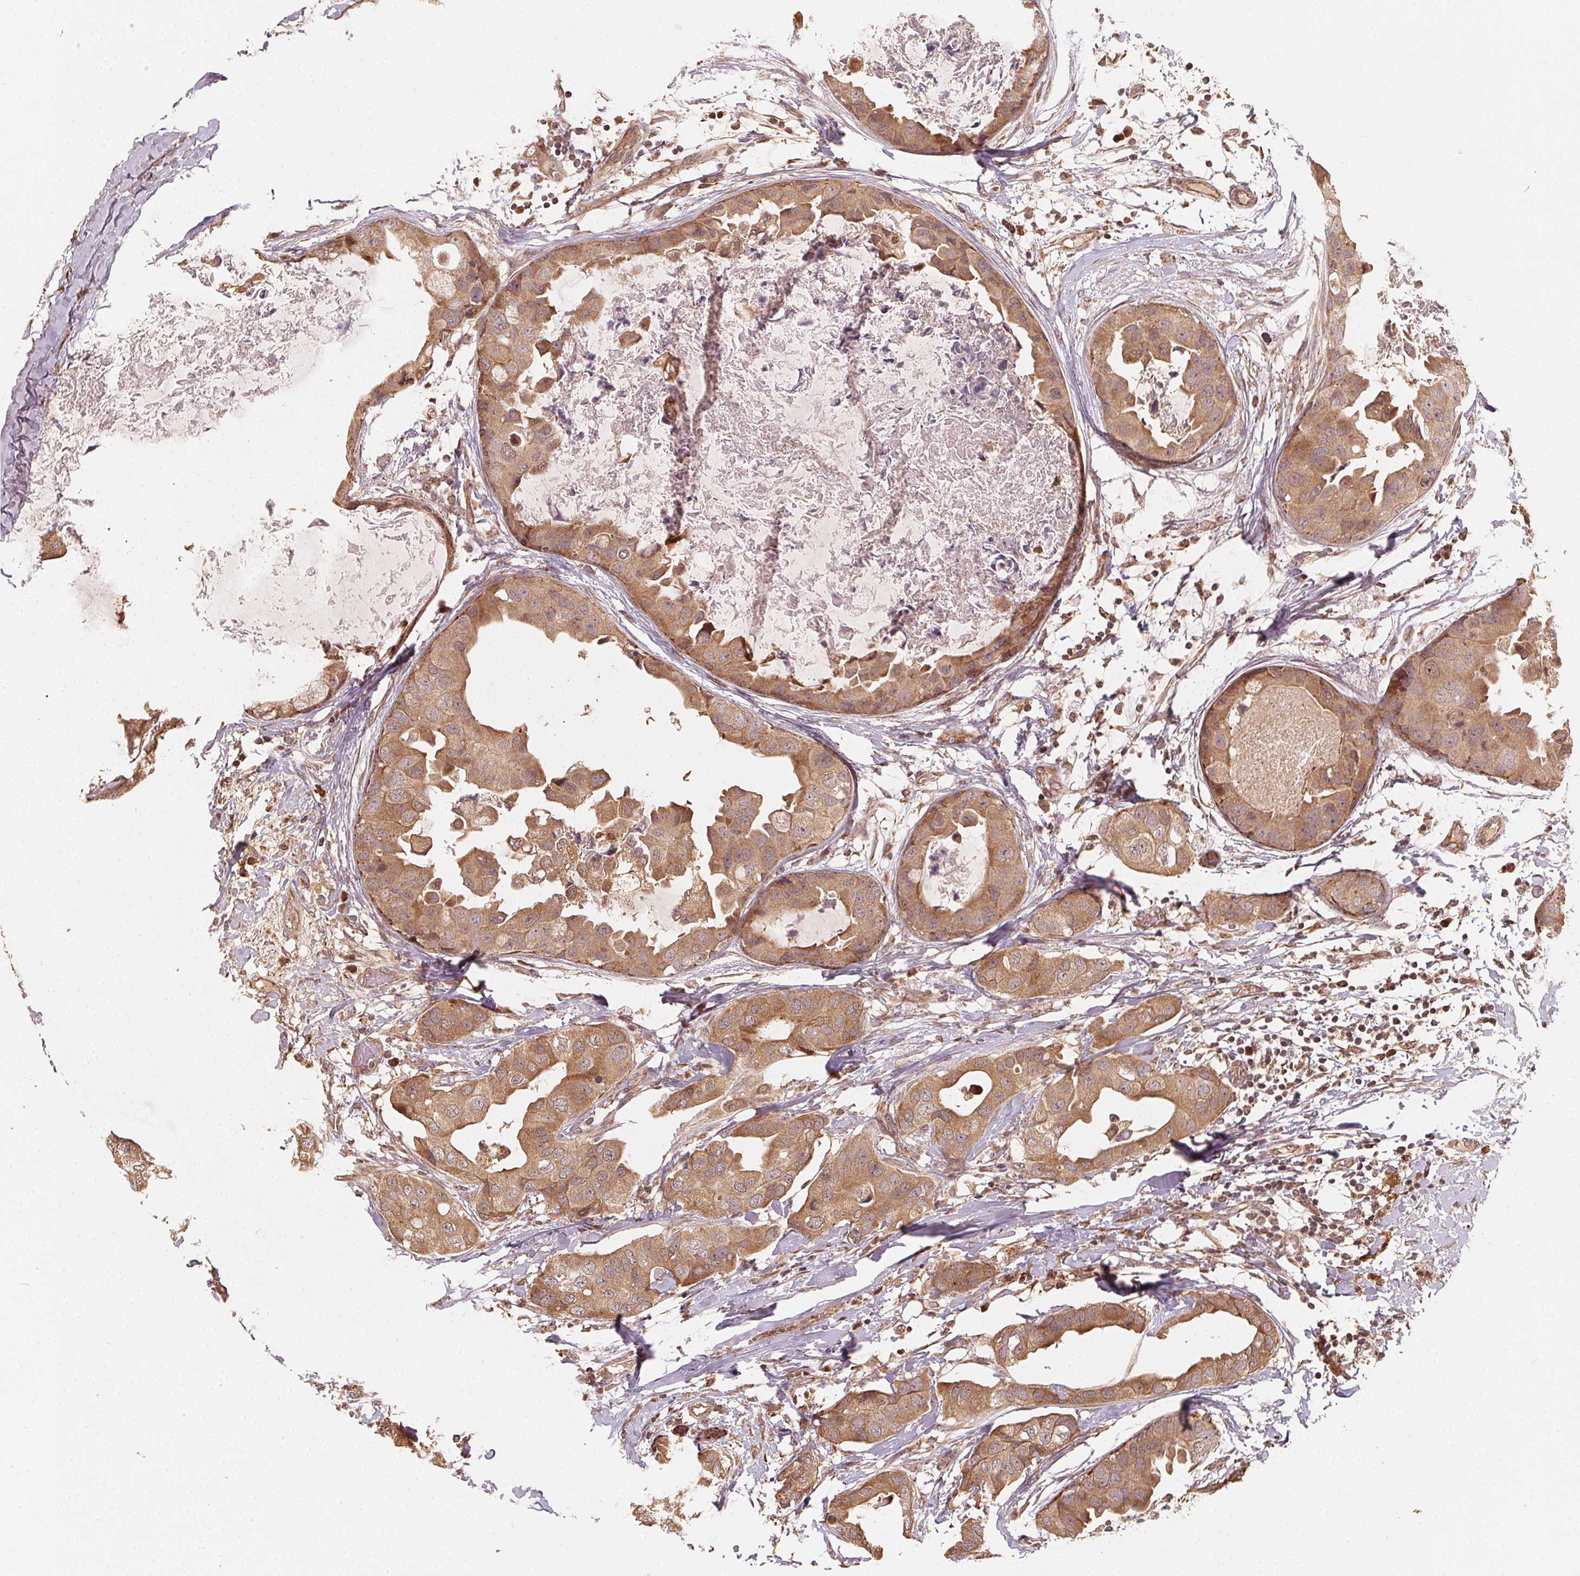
{"staining": {"intensity": "moderate", "quantity": ">75%", "location": "cytoplasmic/membranous"}, "tissue": "breast cancer", "cell_type": "Tumor cells", "image_type": "cancer", "snomed": [{"axis": "morphology", "description": "Normal tissue, NOS"}, {"axis": "morphology", "description": "Duct carcinoma"}, {"axis": "topography", "description": "Breast"}], "caption": "A high-resolution image shows immunohistochemistry staining of breast cancer (infiltrating ductal carcinoma), which demonstrates moderate cytoplasmic/membranous staining in approximately >75% of tumor cells.", "gene": "WBP2", "patient": {"sex": "female", "age": 40}}